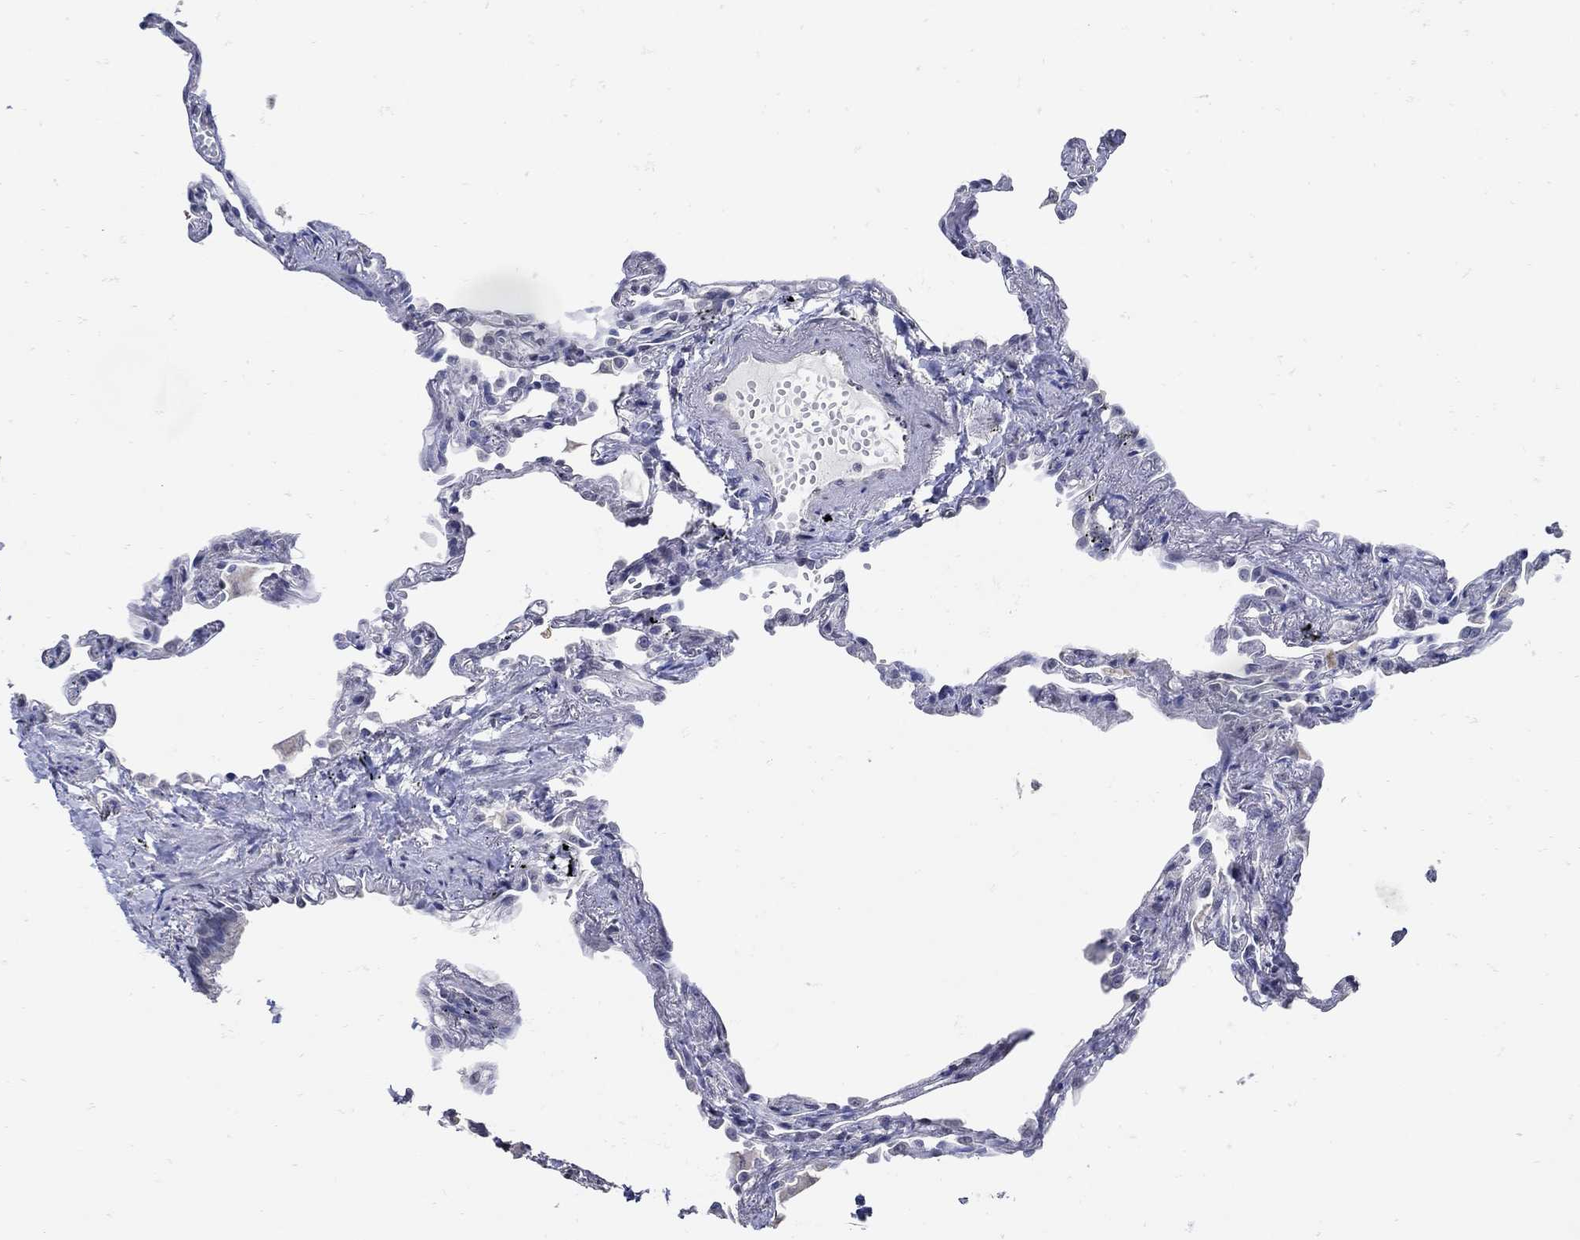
{"staining": {"intensity": "negative", "quantity": "none", "location": "none"}, "tissue": "lung", "cell_type": "Alveolar cells", "image_type": "normal", "snomed": [{"axis": "morphology", "description": "Normal tissue, NOS"}, {"axis": "topography", "description": "Lung"}], "caption": "Alveolar cells show no significant protein positivity in unremarkable lung.", "gene": "KCNN3", "patient": {"sex": "male", "age": 78}}